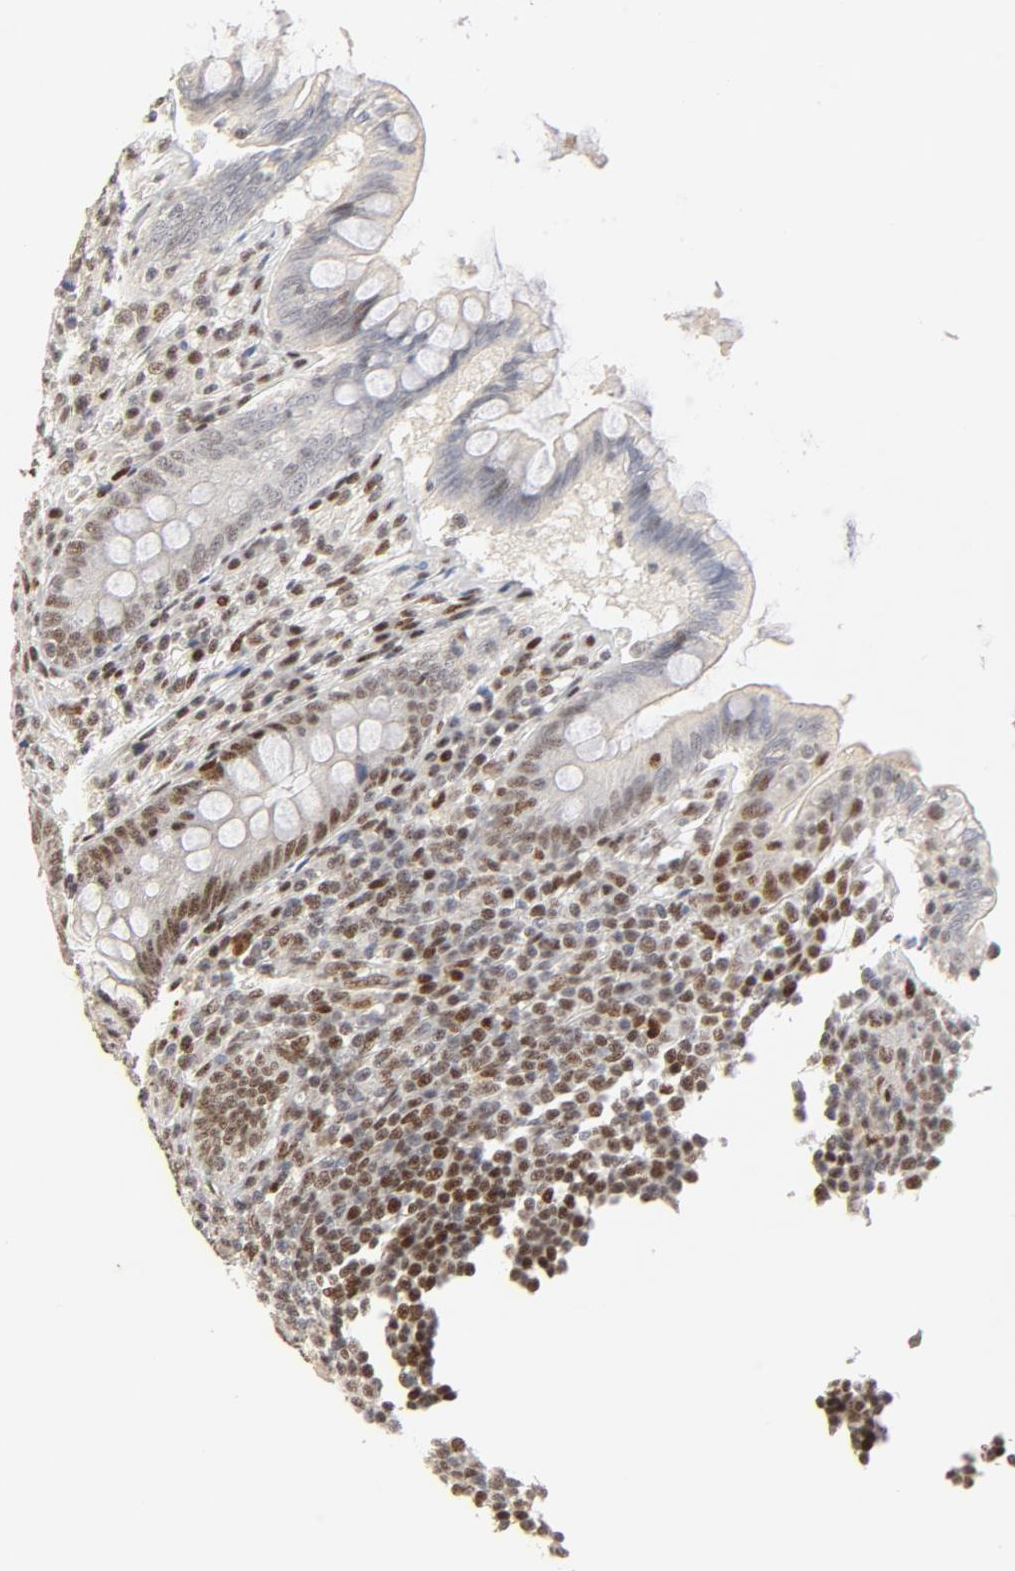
{"staining": {"intensity": "moderate", "quantity": "25%-75%", "location": "nuclear"}, "tissue": "appendix", "cell_type": "Glandular cells", "image_type": "normal", "snomed": [{"axis": "morphology", "description": "Normal tissue, NOS"}, {"axis": "topography", "description": "Appendix"}], "caption": "IHC image of normal appendix stained for a protein (brown), which shows medium levels of moderate nuclear positivity in about 25%-75% of glandular cells.", "gene": "GTF2I", "patient": {"sex": "female", "age": 66}}